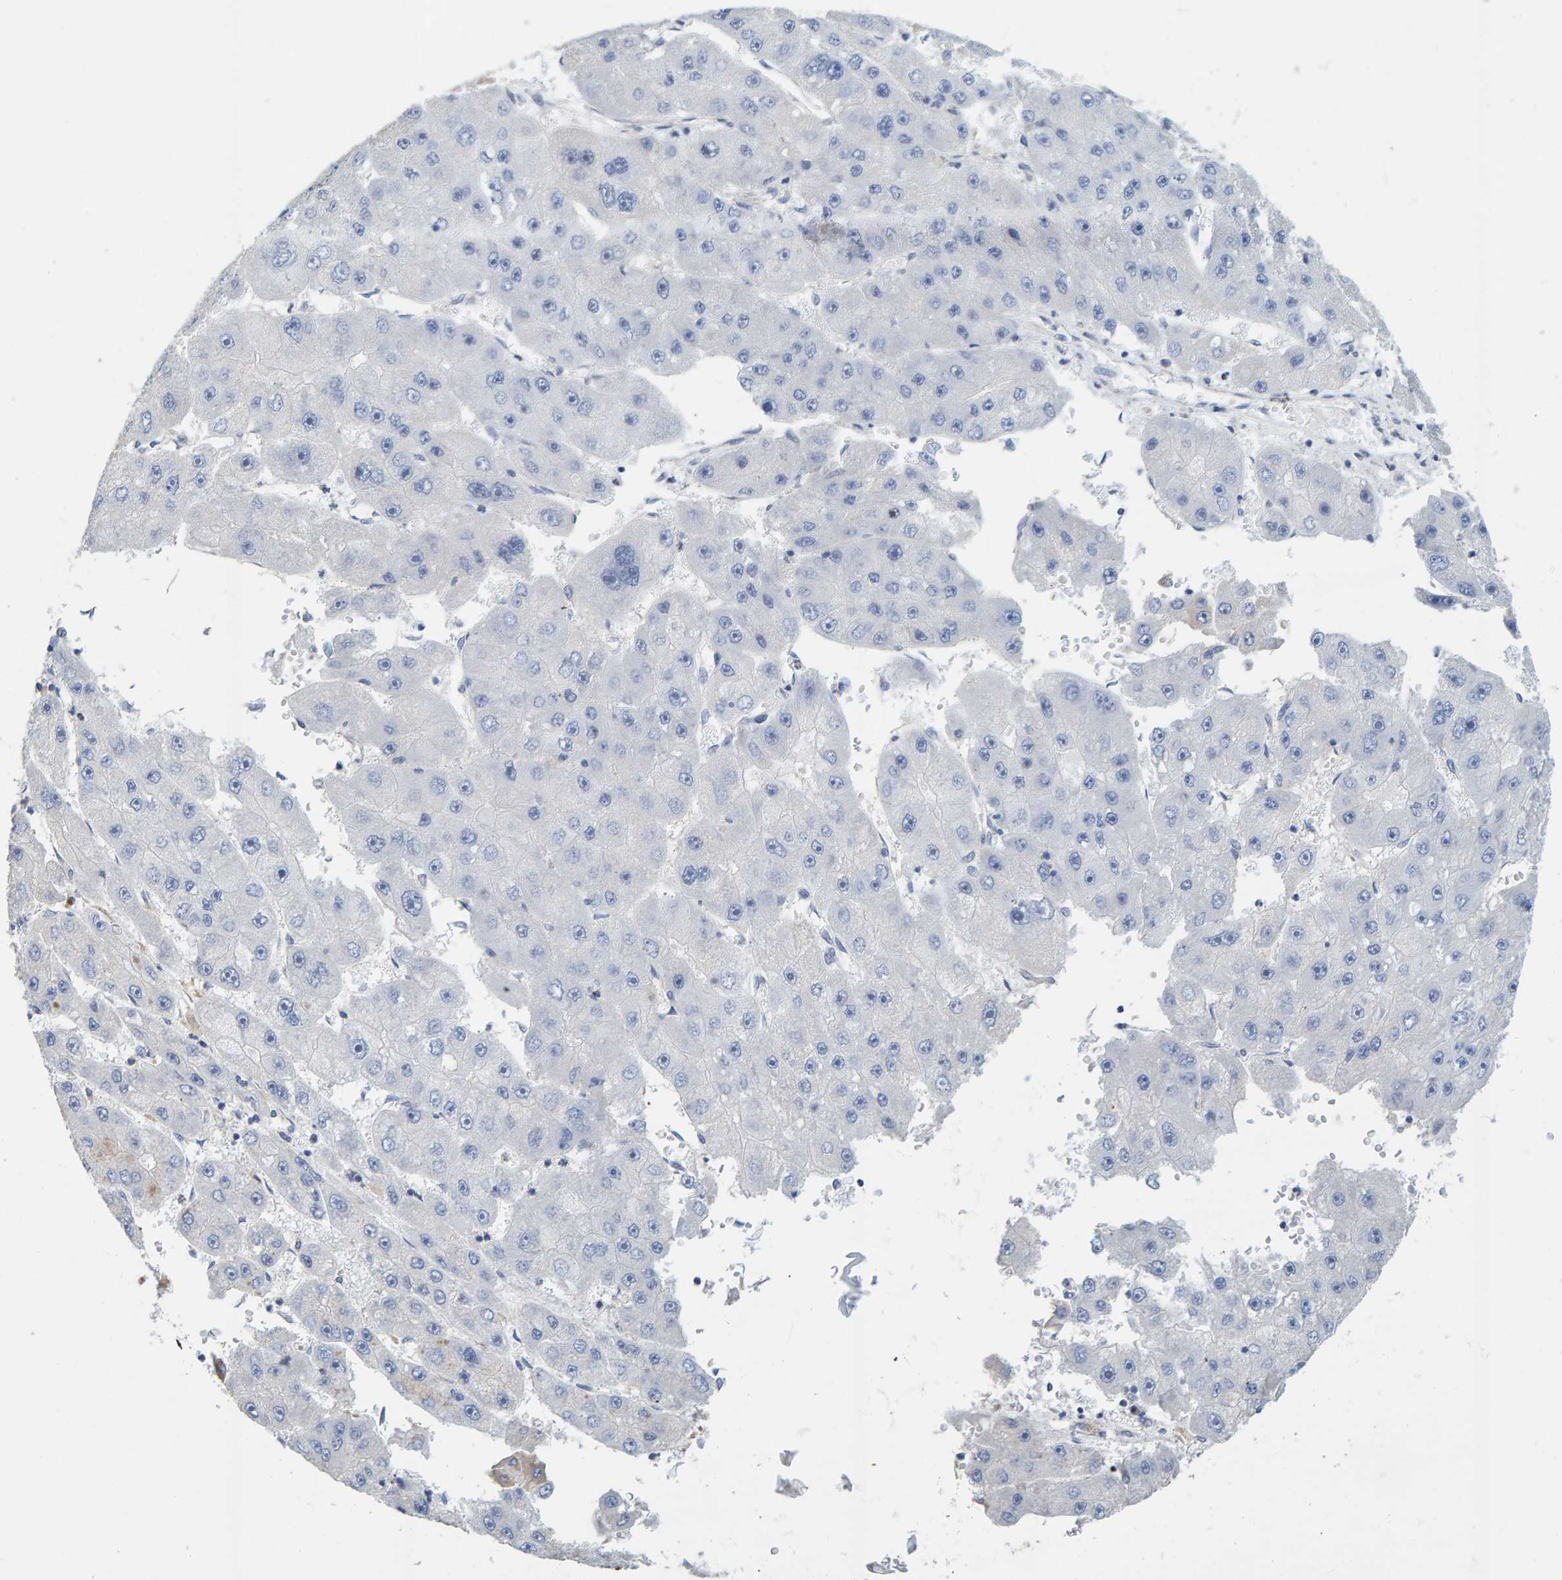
{"staining": {"intensity": "negative", "quantity": "none", "location": "none"}, "tissue": "liver cancer", "cell_type": "Tumor cells", "image_type": "cancer", "snomed": [{"axis": "morphology", "description": "Carcinoma, Hepatocellular, NOS"}, {"axis": "topography", "description": "Liver"}], "caption": "This micrograph is of hepatocellular carcinoma (liver) stained with immunohistochemistry to label a protein in brown with the nuclei are counter-stained blue. There is no staining in tumor cells.", "gene": "RGP1", "patient": {"sex": "female", "age": 61}}